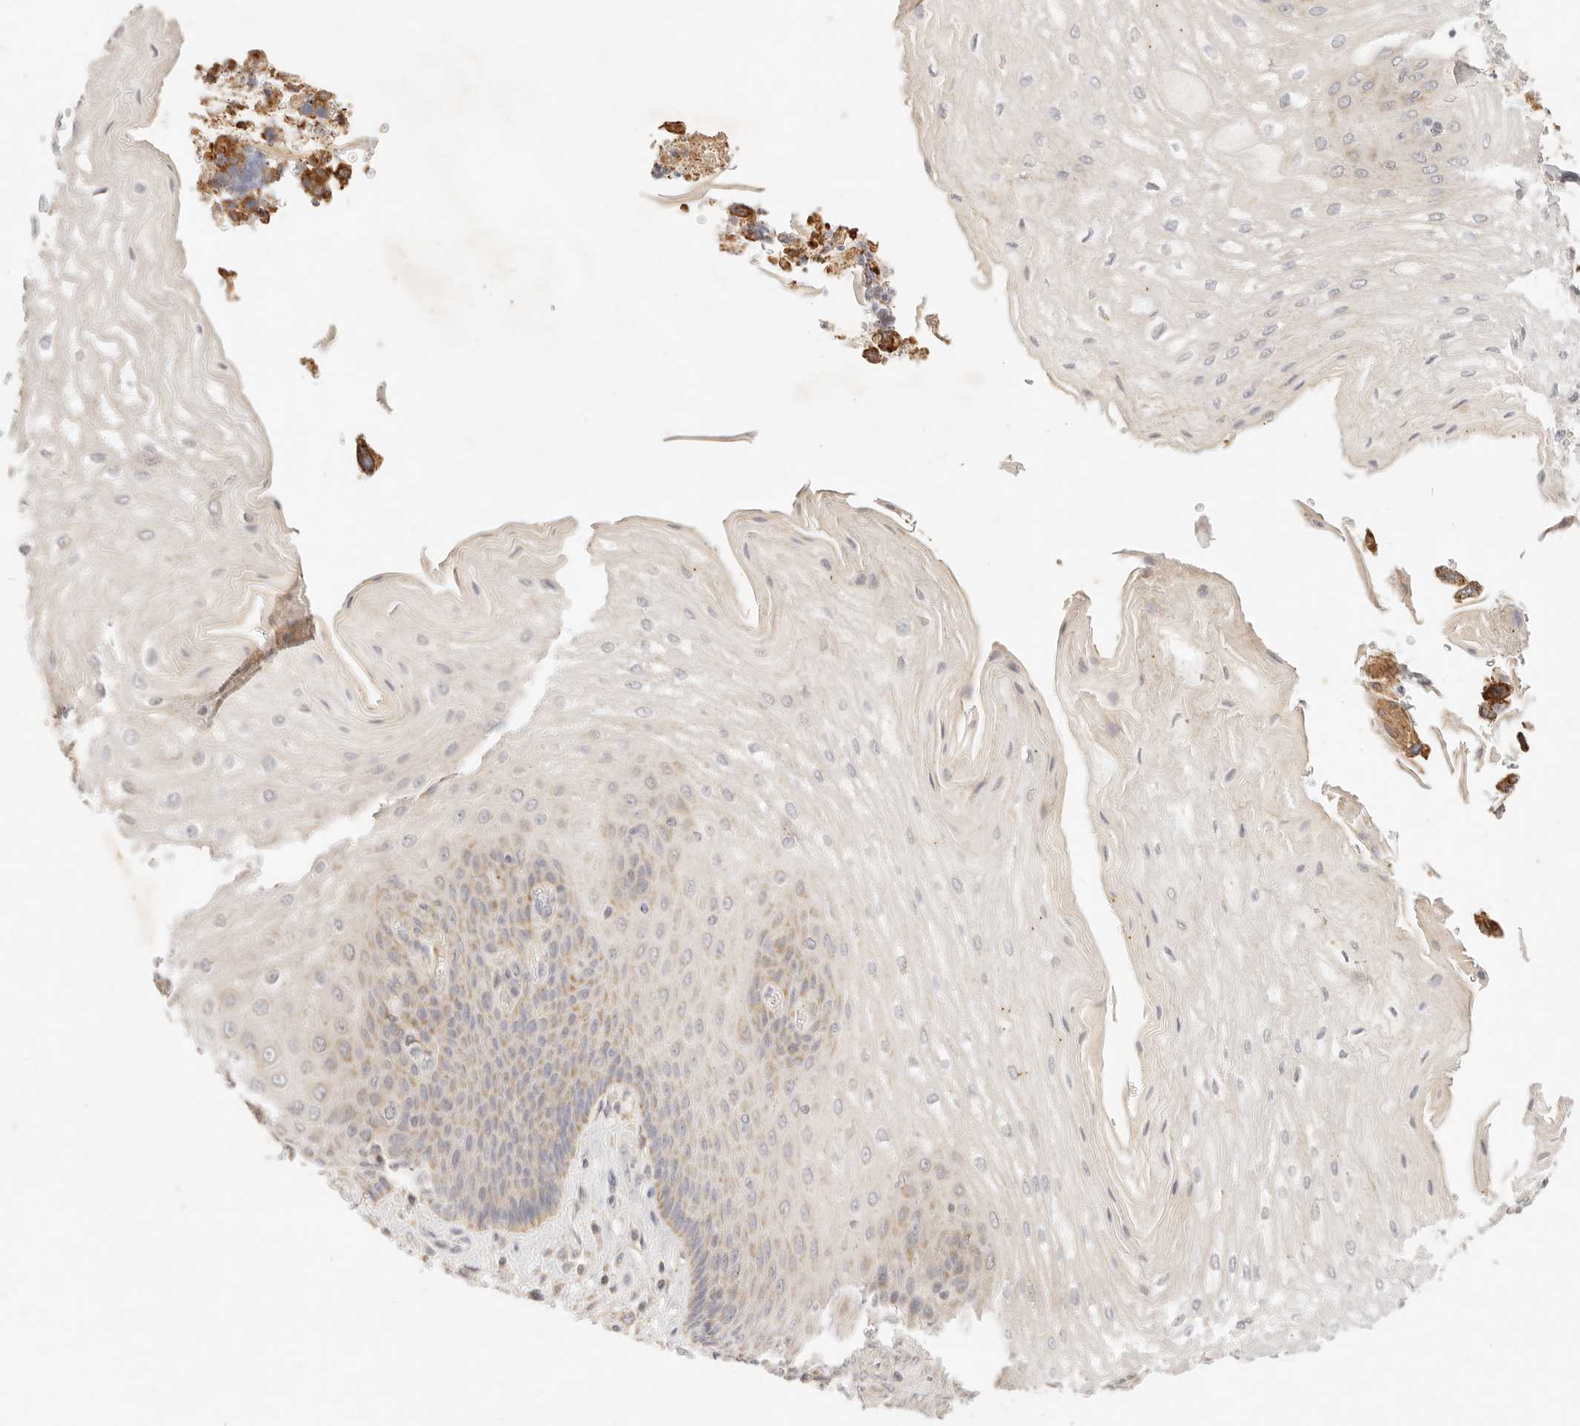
{"staining": {"intensity": "moderate", "quantity": "<25%", "location": "cytoplasmic/membranous"}, "tissue": "esophagus", "cell_type": "Squamous epithelial cells", "image_type": "normal", "snomed": [{"axis": "morphology", "description": "Normal tissue, NOS"}, {"axis": "topography", "description": "Esophagus"}], "caption": "Immunohistochemical staining of normal human esophagus shows low levels of moderate cytoplasmic/membranous staining in approximately <25% of squamous epithelial cells. (Brightfield microscopy of DAB IHC at high magnification).", "gene": "RUBCNL", "patient": {"sex": "male", "age": 54}}